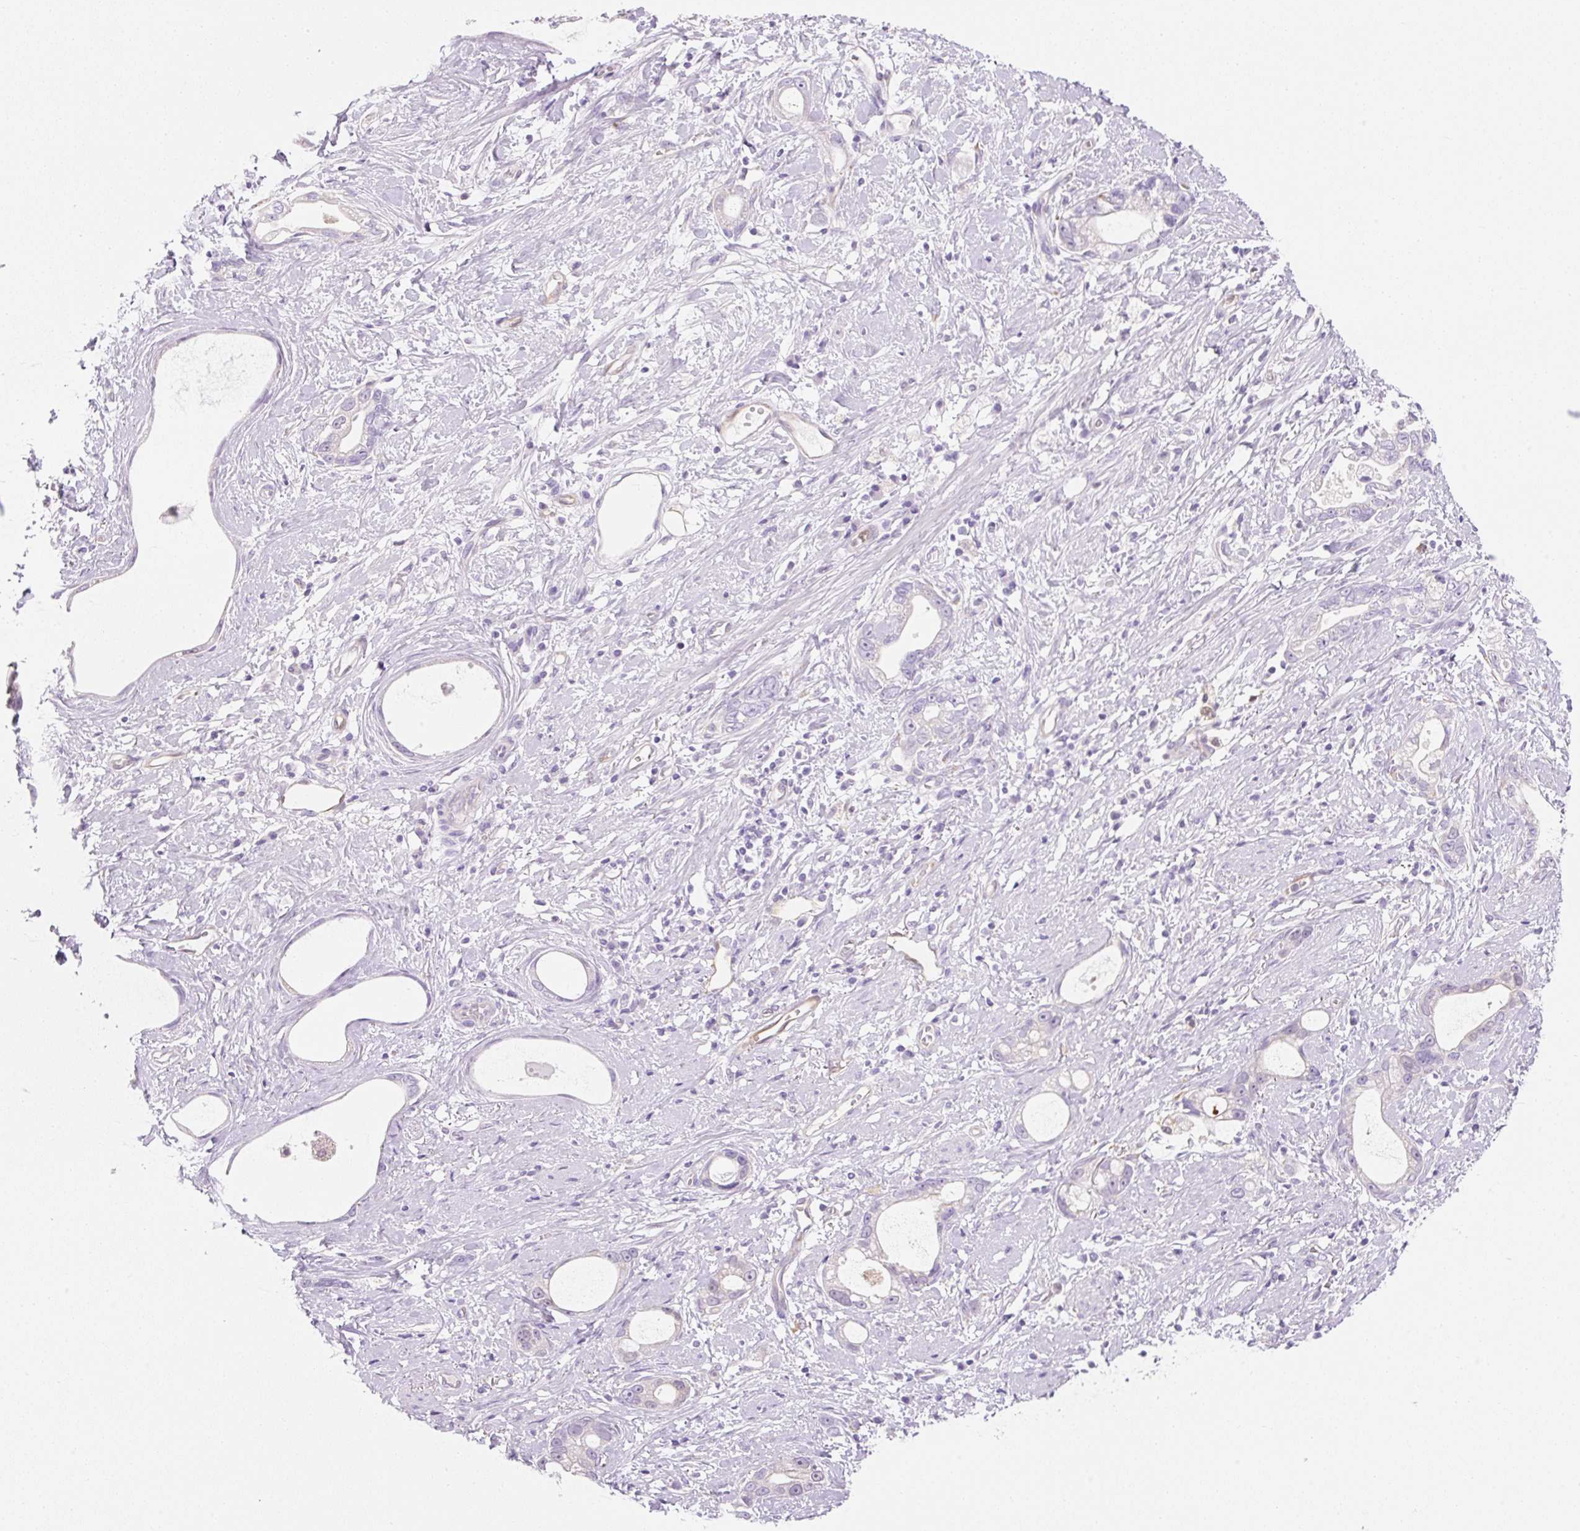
{"staining": {"intensity": "negative", "quantity": "none", "location": "none"}, "tissue": "stomach cancer", "cell_type": "Tumor cells", "image_type": "cancer", "snomed": [{"axis": "morphology", "description": "Adenocarcinoma, NOS"}, {"axis": "topography", "description": "Stomach"}], "caption": "A high-resolution photomicrograph shows immunohistochemistry (IHC) staining of stomach adenocarcinoma, which shows no significant positivity in tumor cells.", "gene": "FABP5", "patient": {"sex": "male", "age": 55}}